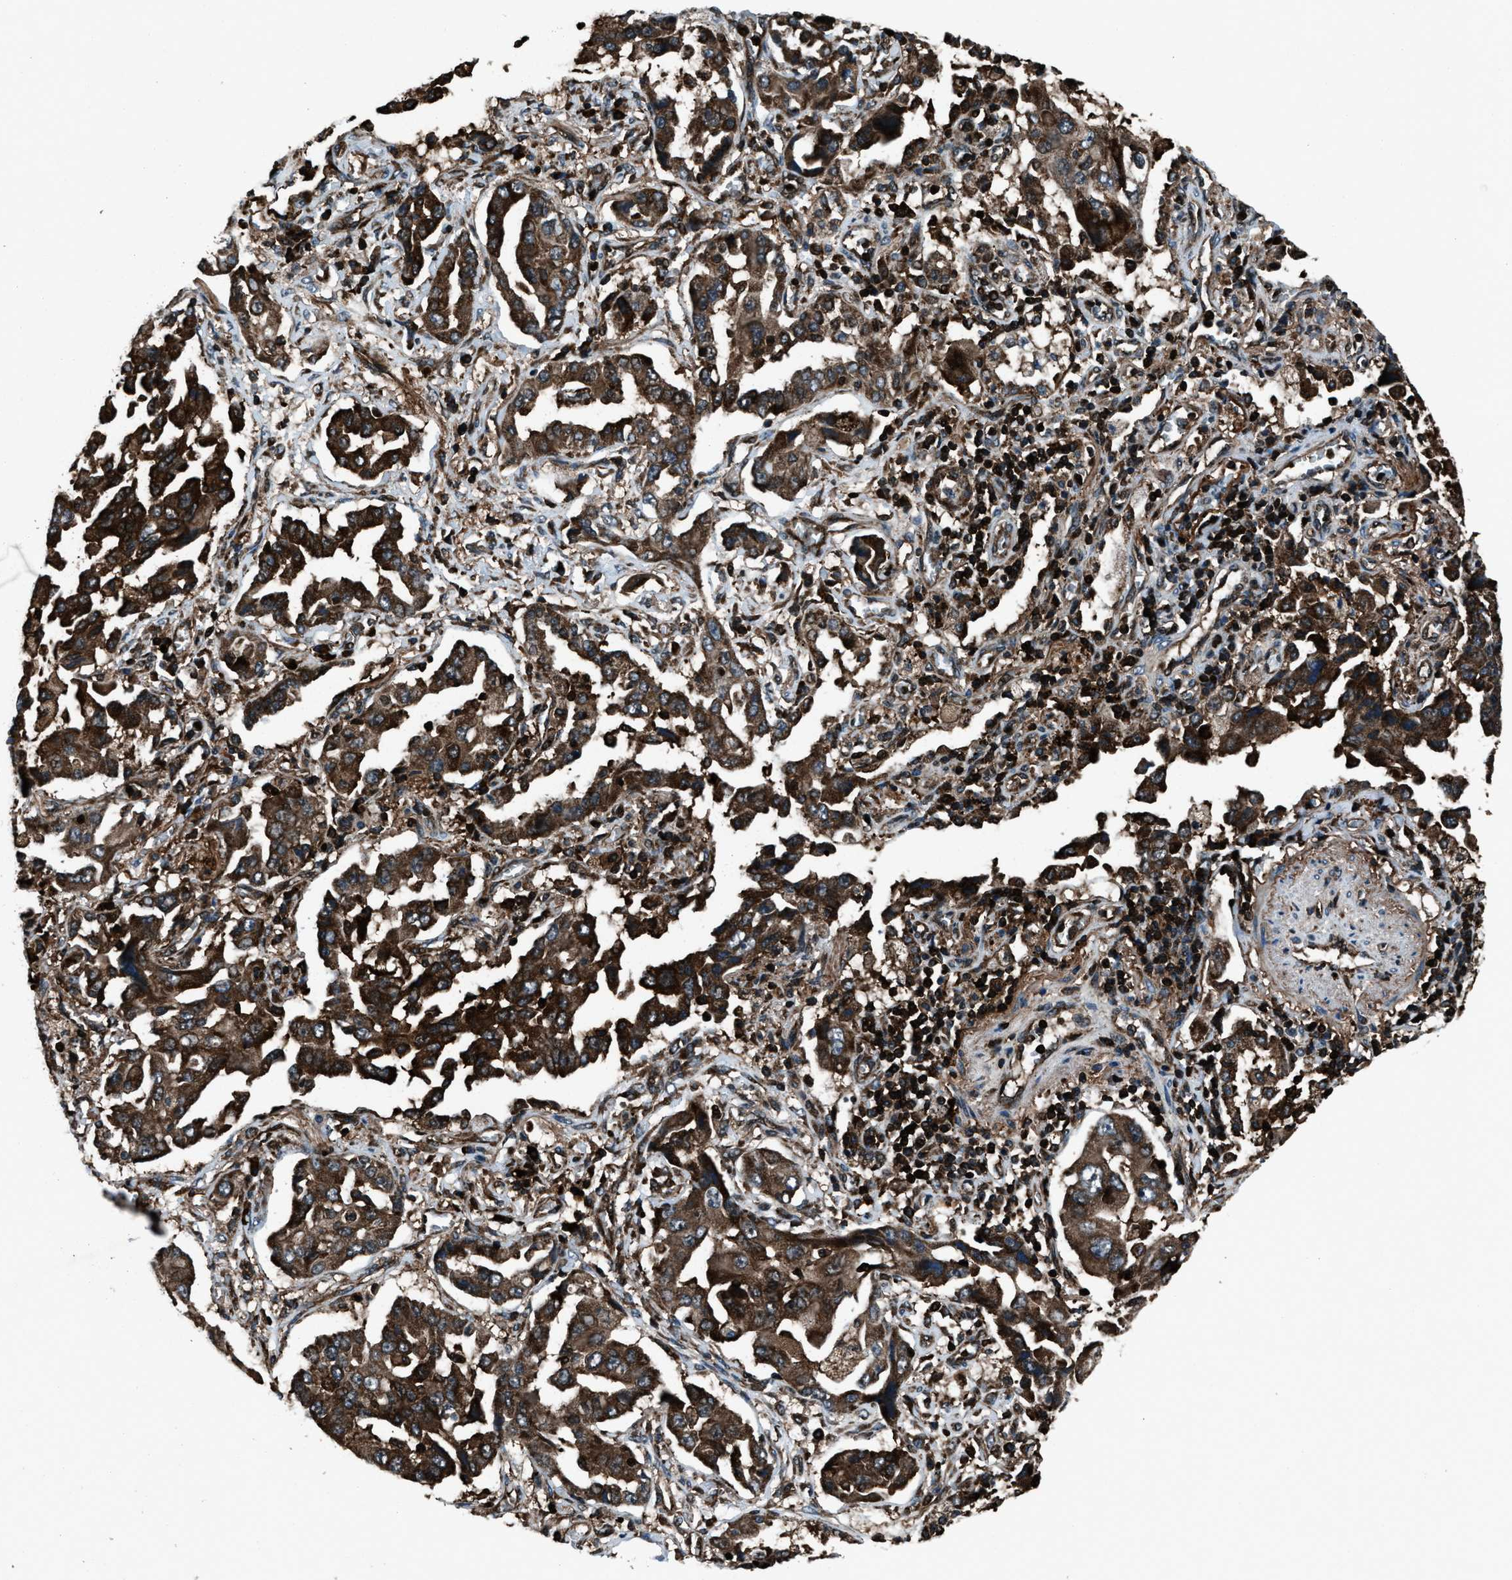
{"staining": {"intensity": "strong", "quantity": ">75%", "location": "cytoplasmic/membranous,nuclear"}, "tissue": "lung cancer", "cell_type": "Tumor cells", "image_type": "cancer", "snomed": [{"axis": "morphology", "description": "Adenocarcinoma, NOS"}, {"axis": "topography", "description": "Lung"}], "caption": "There is high levels of strong cytoplasmic/membranous and nuclear staining in tumor cells of lung cancer, as demonstrated by immunohistochemical staining (brown color).", "gene": "SNX30", "patient": {"sex": "female", "age": 65}}